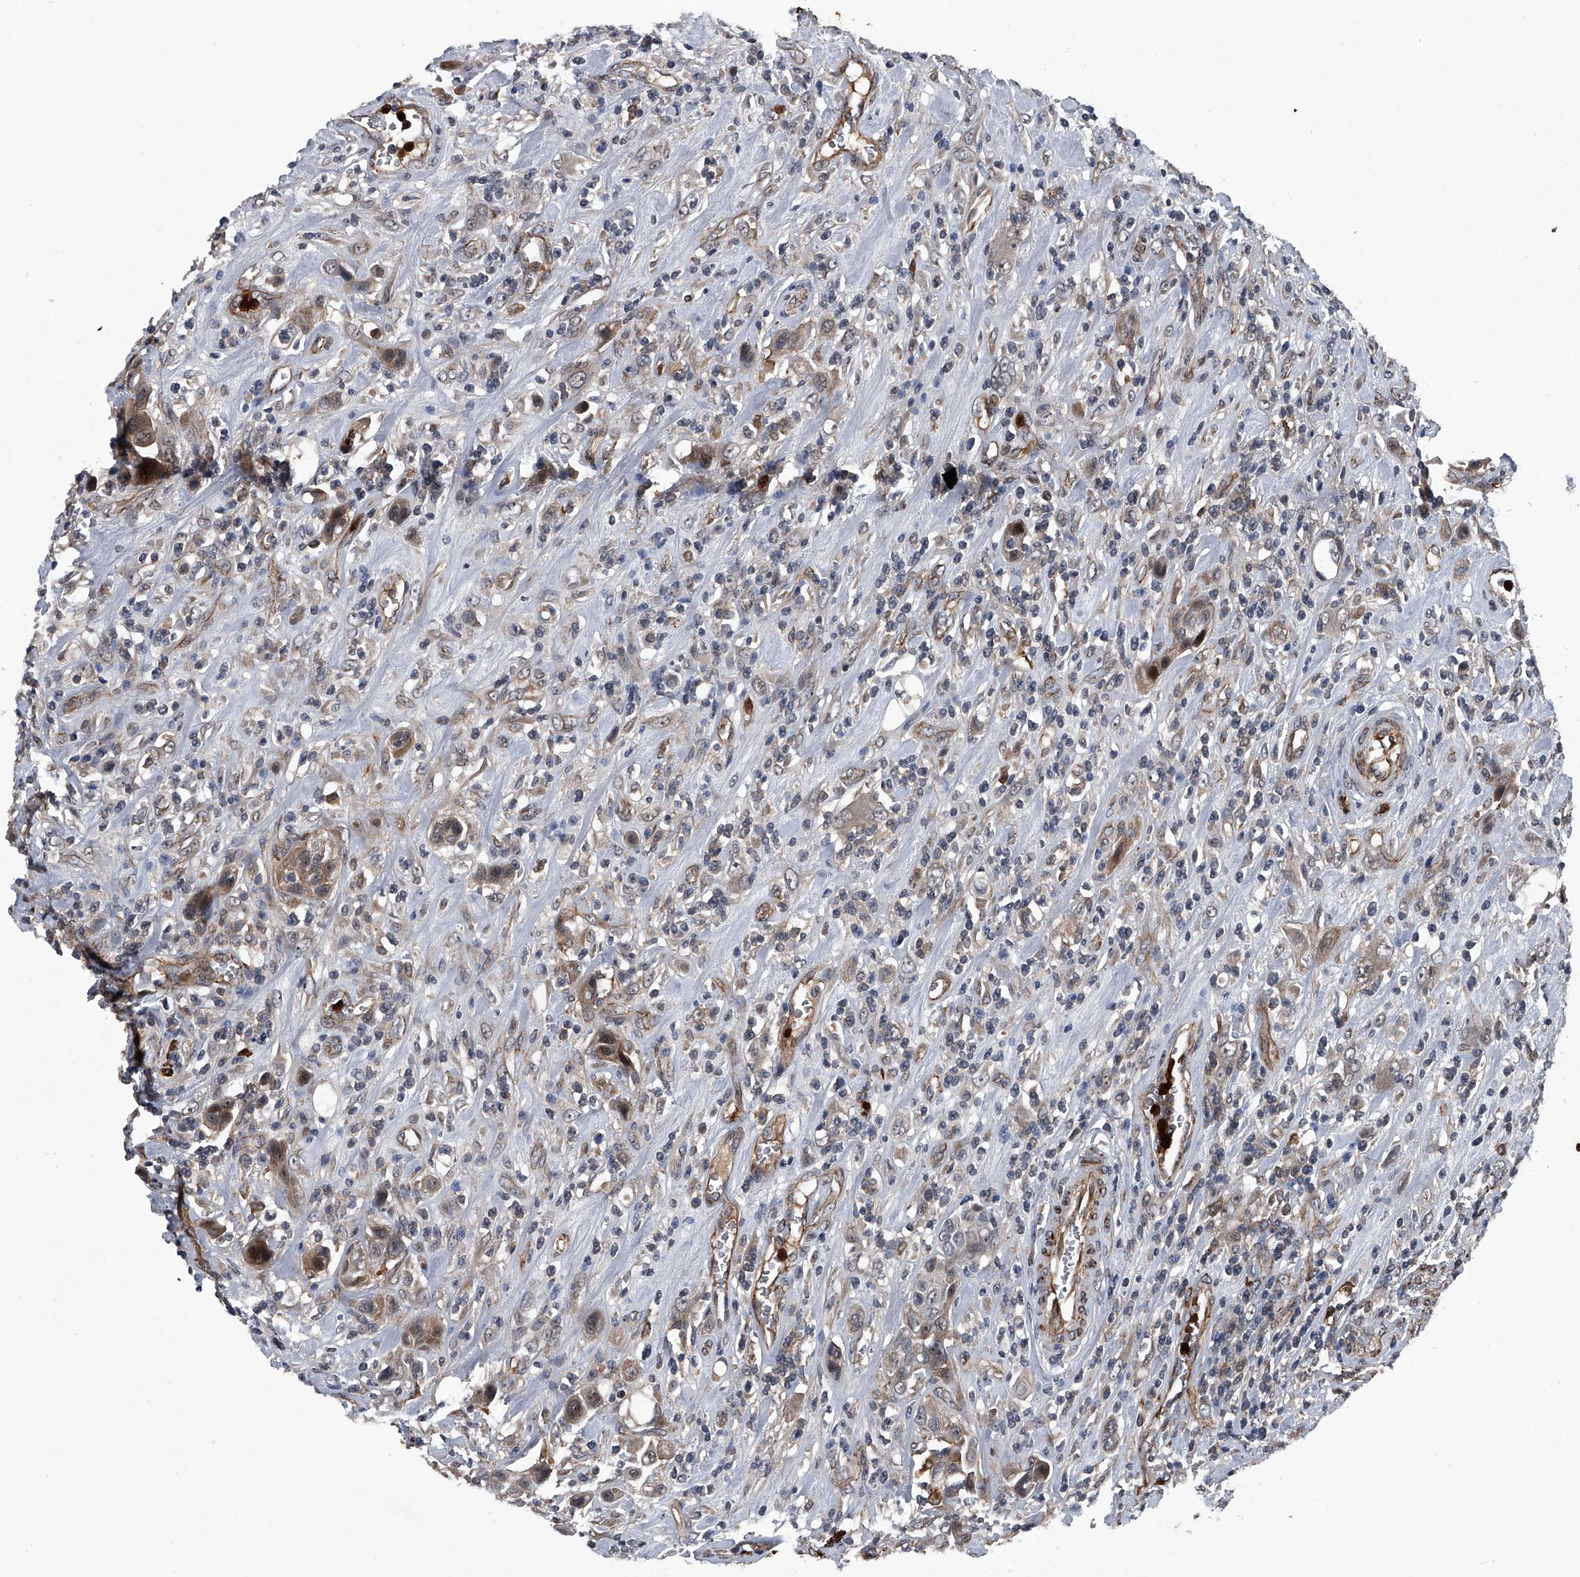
{"staining": {"intensity": "moderate", "quantity": "<25%", "location": "cytoplasmic/membranous,nuclear"}, "tissue": "urothelial cancer", "cell_type": "Tumor cells", "image_type": "cancer", "snomed": [{"axis": "morphology", "description": "Urothelial carcinoma, High grade"}, {"axis": "topography", "description": "Urinary bladder"}], "caption": "This image shows immunohistochemistry (IHC) staining of human urothelial cancer, with low moderate cytoplasmic/membranous and nuclear staining in approximately <25% of tumor cells.", "gene": "MAPKAP1", "patient": {"sex": "male", "age": 50}}